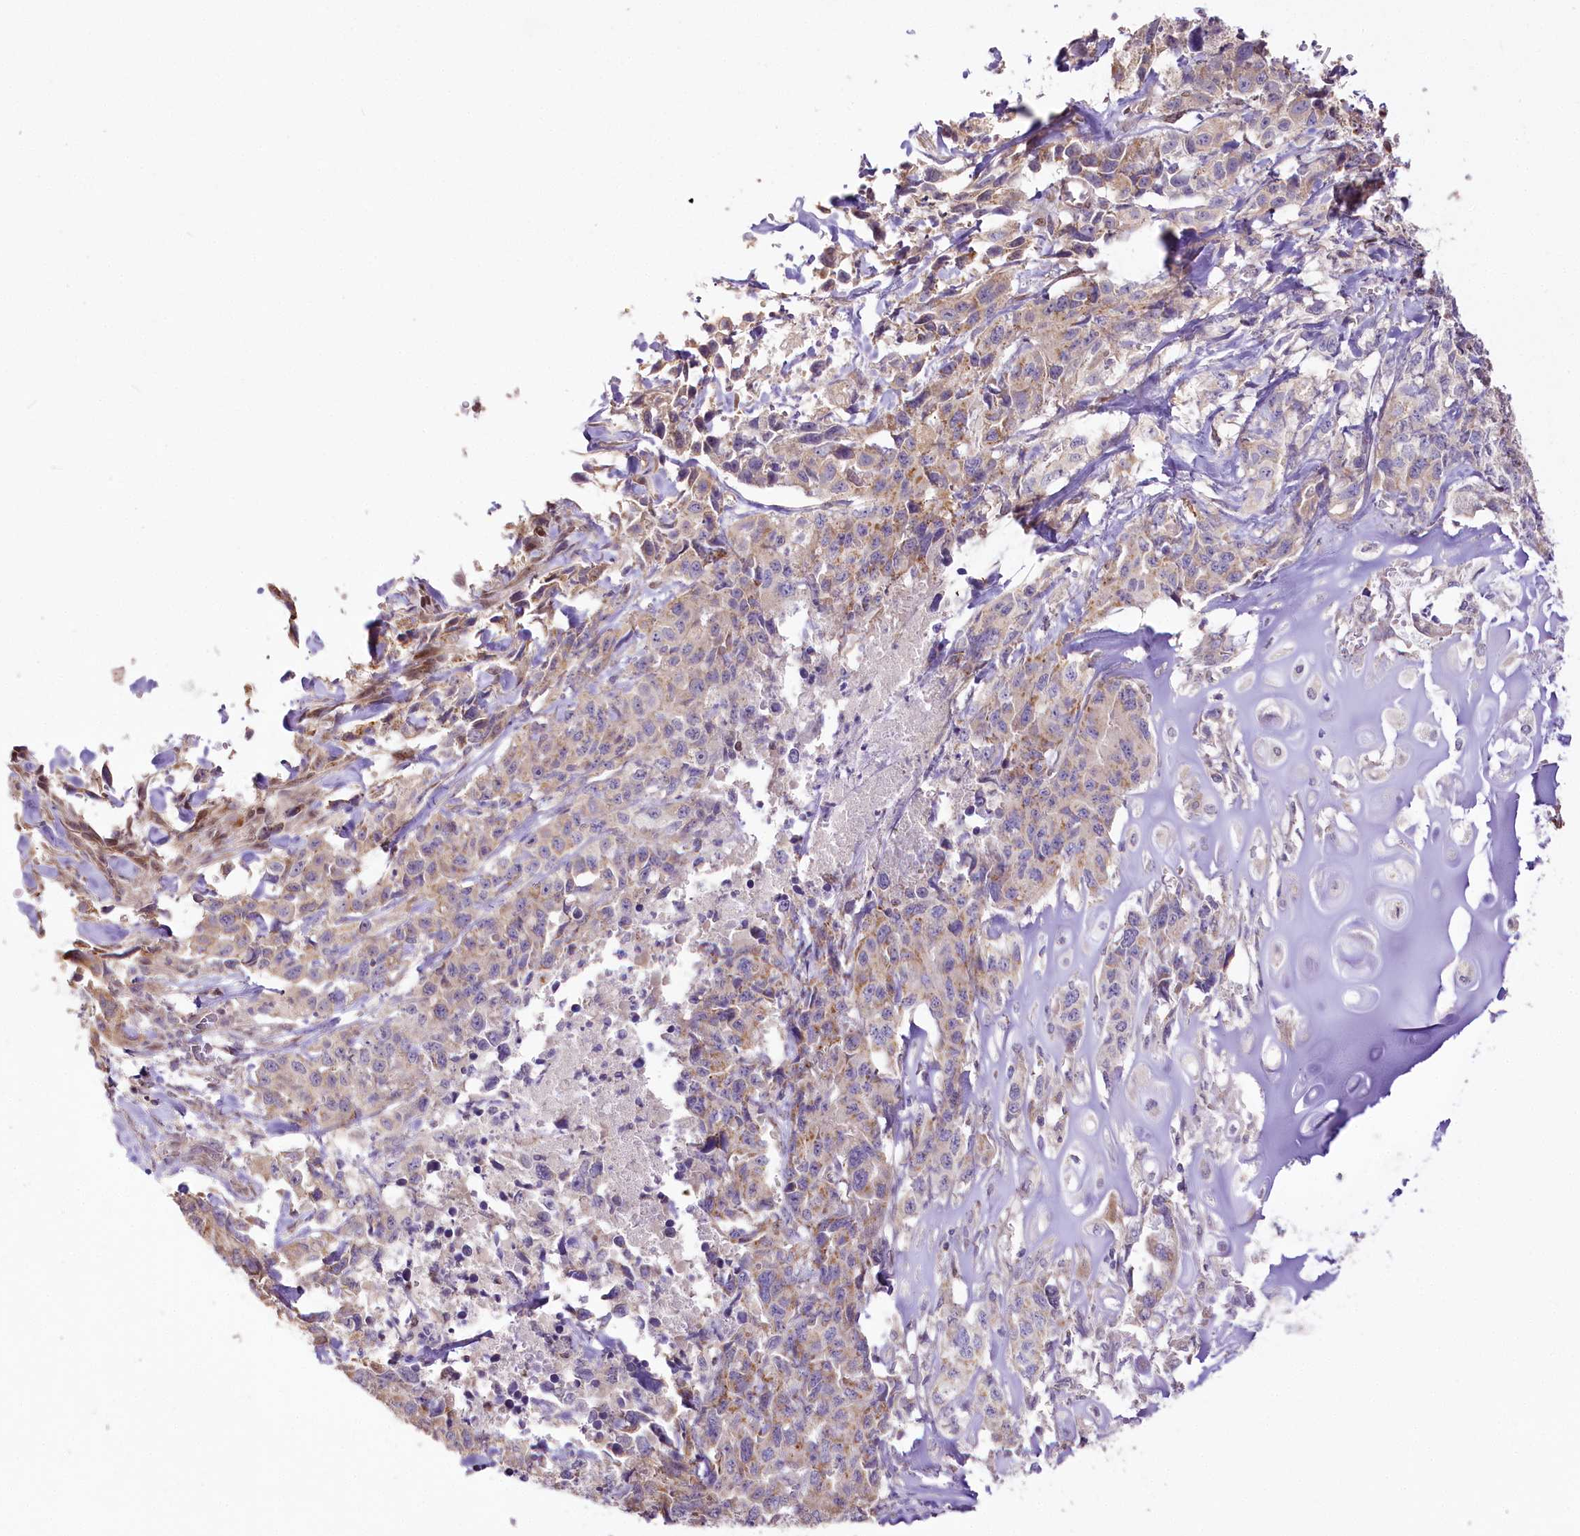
{"staining": {"intensity": "moderate", "quantity": ">75%", "location": "cytoplasmic/membranous"}, "tissue": "lung cancer", "cell_type": "Tumor cells", "image_type": "cancer", "snomed": [{"axis": "morphology", "description": "Adenocarcinoma, NOS"}, {"axis": "topography", "description": "Lung"}], "caption": "Immunohistochemistry (DAB (3,3'-diaminobenzidine)) staining of adenocarcinoma (lung) exhibits moderate cytoplasmic/membranous protein staining in approximately >75% of tumor cells.", "gene": "ZNF226", "patient": {"sex": "female", "age": 51}}